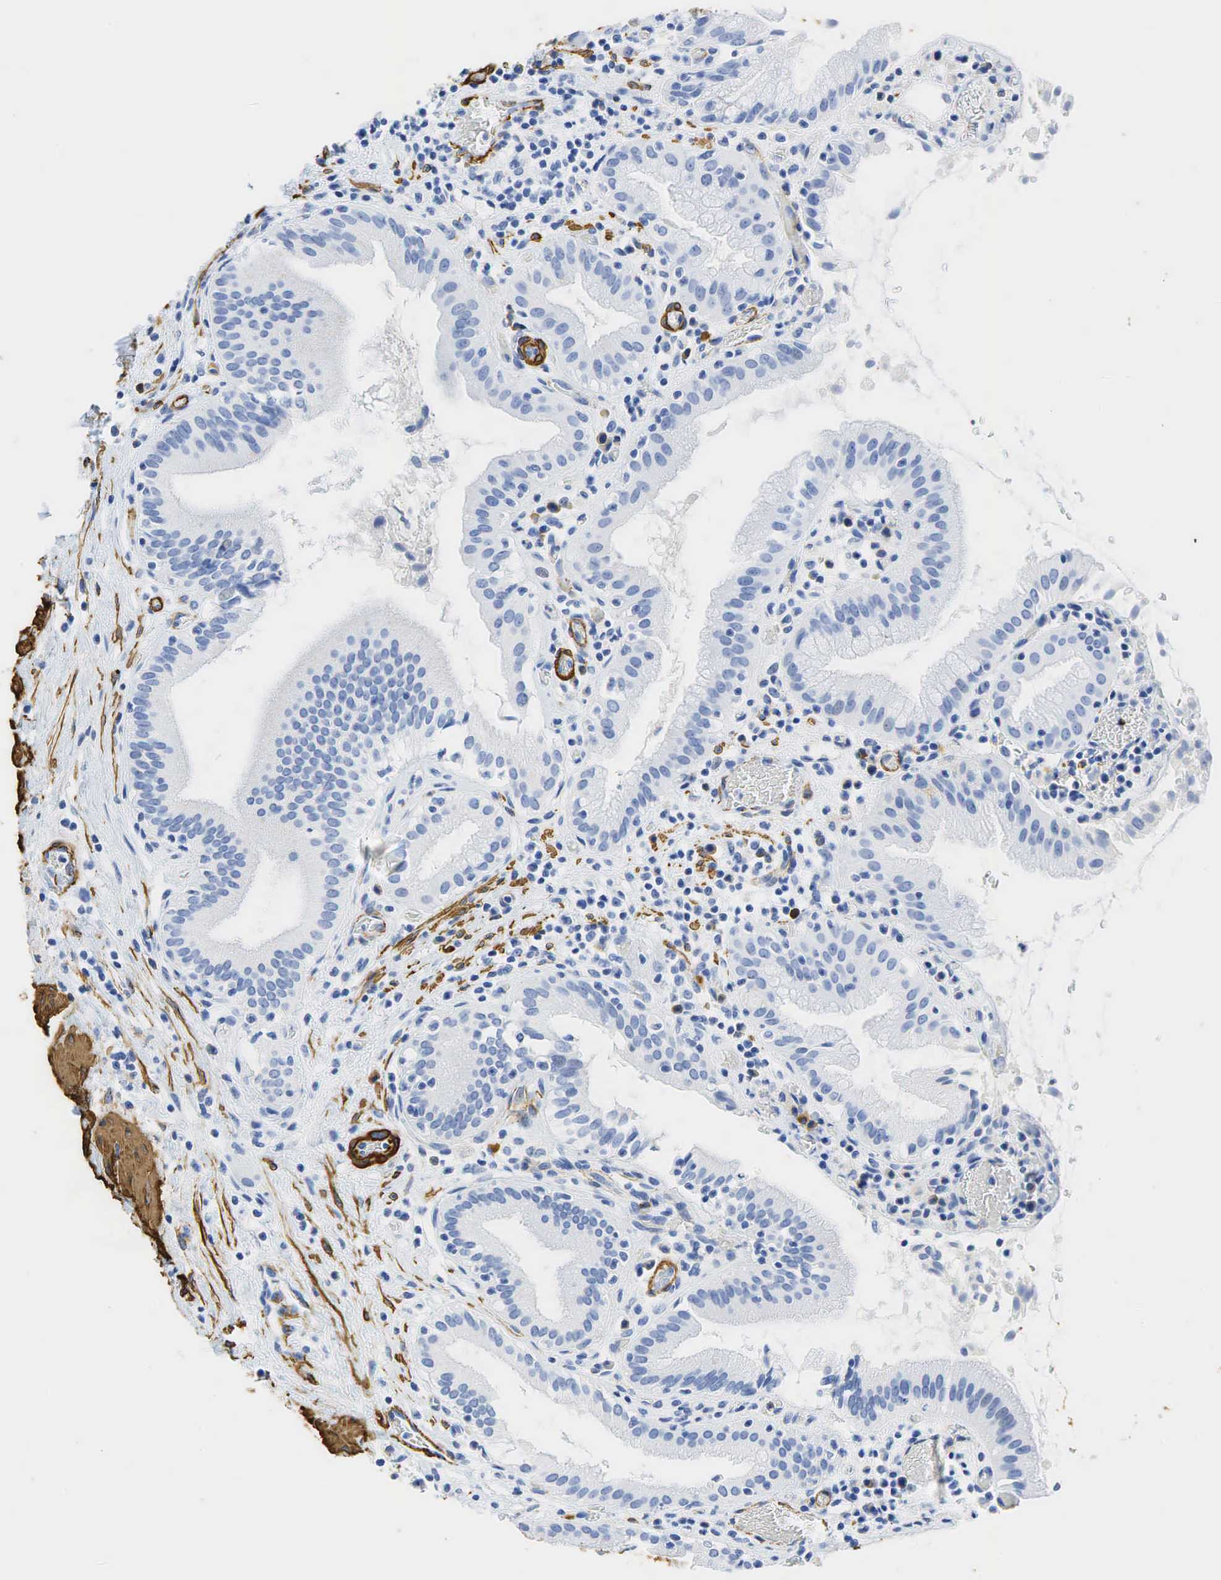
{"staining": {"intensity": "negative", "quantity": "none", "location": "none"}, "tissue": "gallbladder", "cell_type": "Glandular cells", "image_type": "normal", "snomed": [{"axis": "morphology", "description": "Normal tissue, NOS"}, {"axis": "topography", "description": "Gallbladder"}], "caption": "The image displays no significant positivity in glandular cells of gallbladder. The staining was performed using DAB (3,3'-diaminobenzidine) to visualize the protein expression in brown, while the nuclei were stained in blue with hematoxylin (Magnification: 20x).", "gene": "ACTA1", "patient": {"sex": "male", "age": 73}}